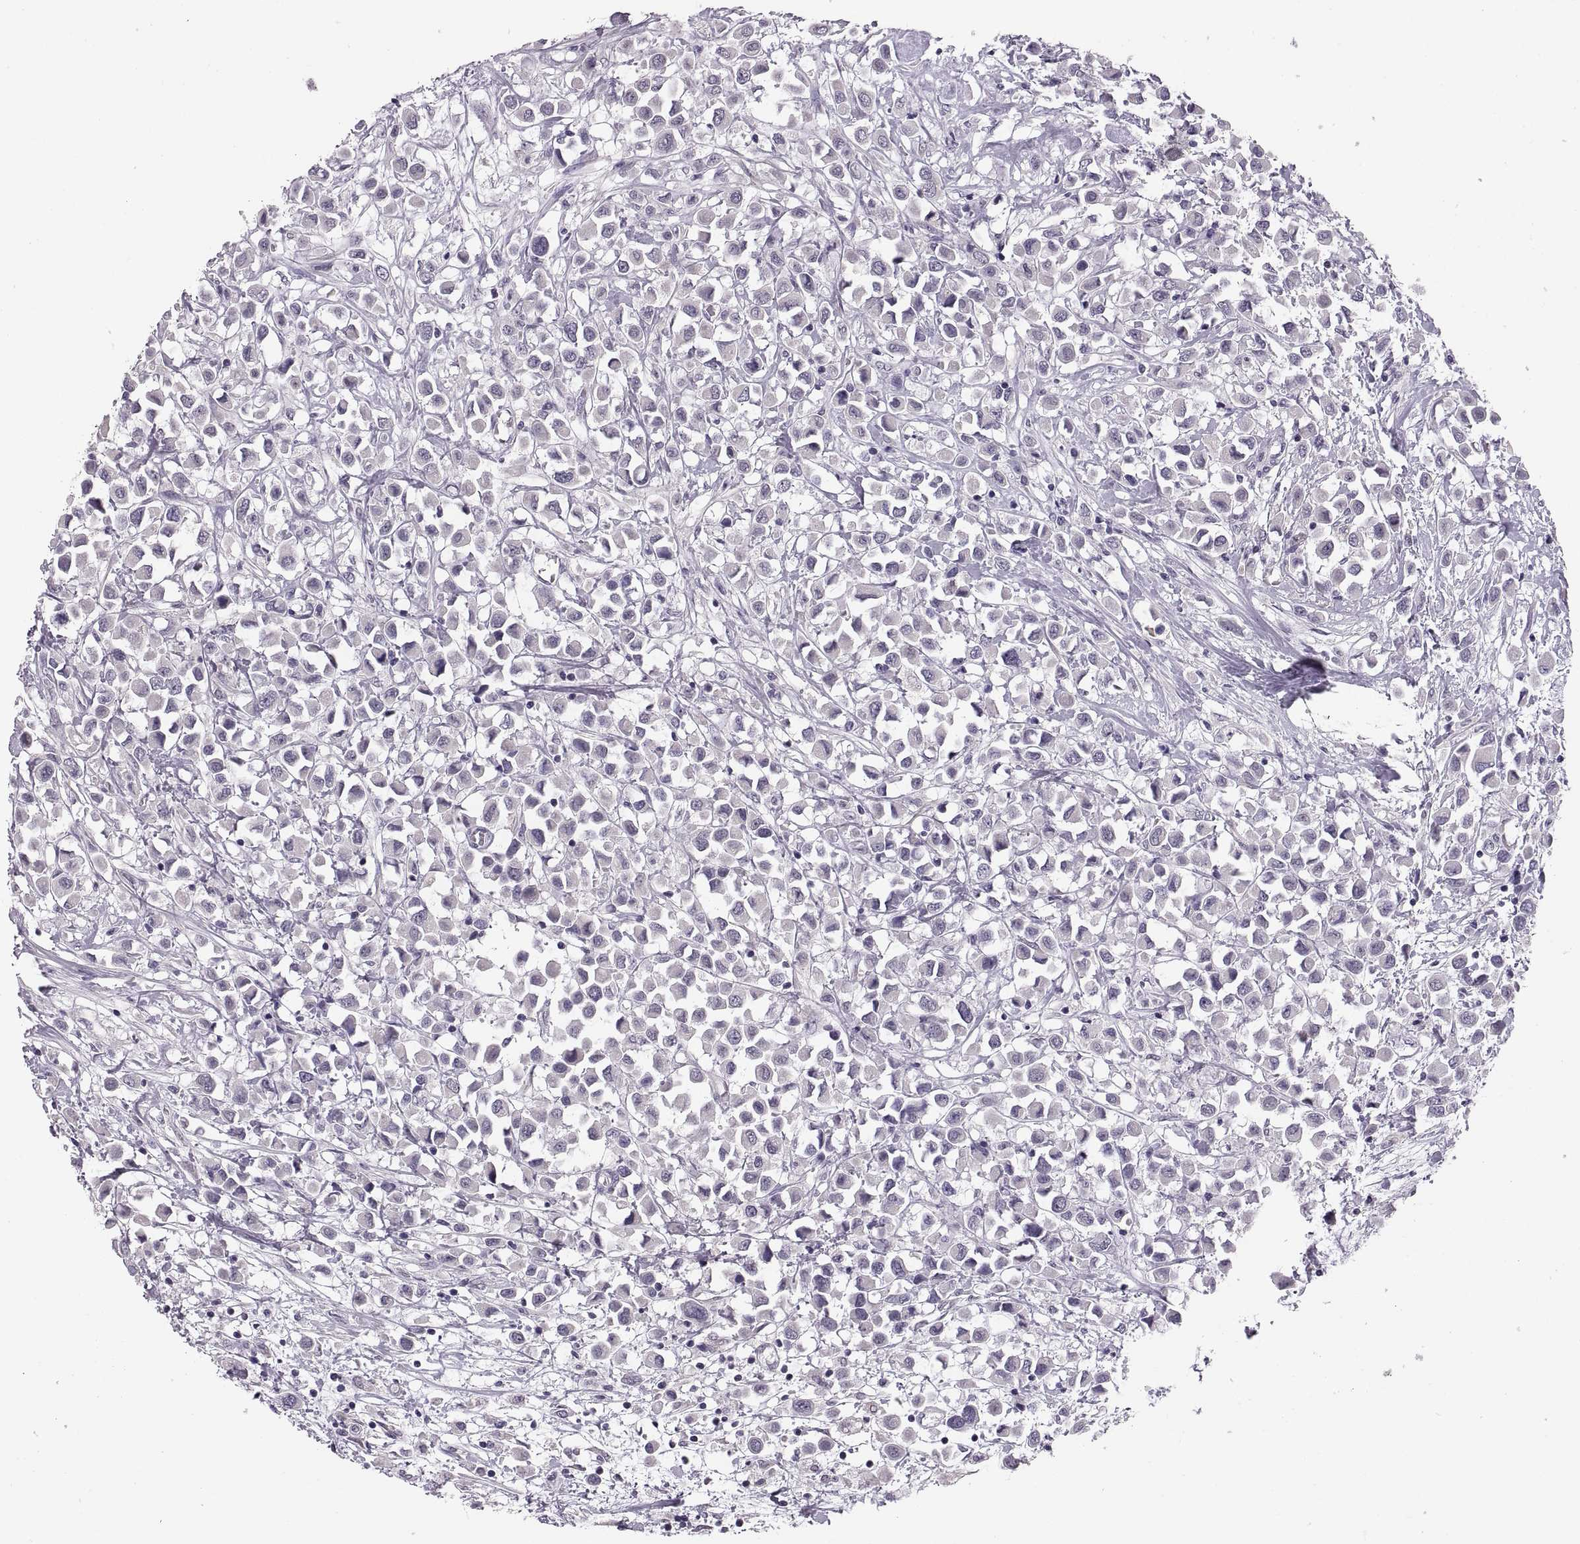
{"staining": {"intensity": "negative", "quantity": "none", "location": "none"}, "tissue": "breast cancer", "cell_type": "Tumor cells", "image_type": "cancer", "snomed": [{"axis": "morphology", "description": "Duct carcinoma"}, {"axis": "topography", "description": "Breast"}], "caption": "Immunohistochemical staining of human breast infiltrating ductal carcinoma demonstrates no significant positivity in tumor cells.", "gene": "ADH6", "patient": {"sex": "female", "age": 61}}